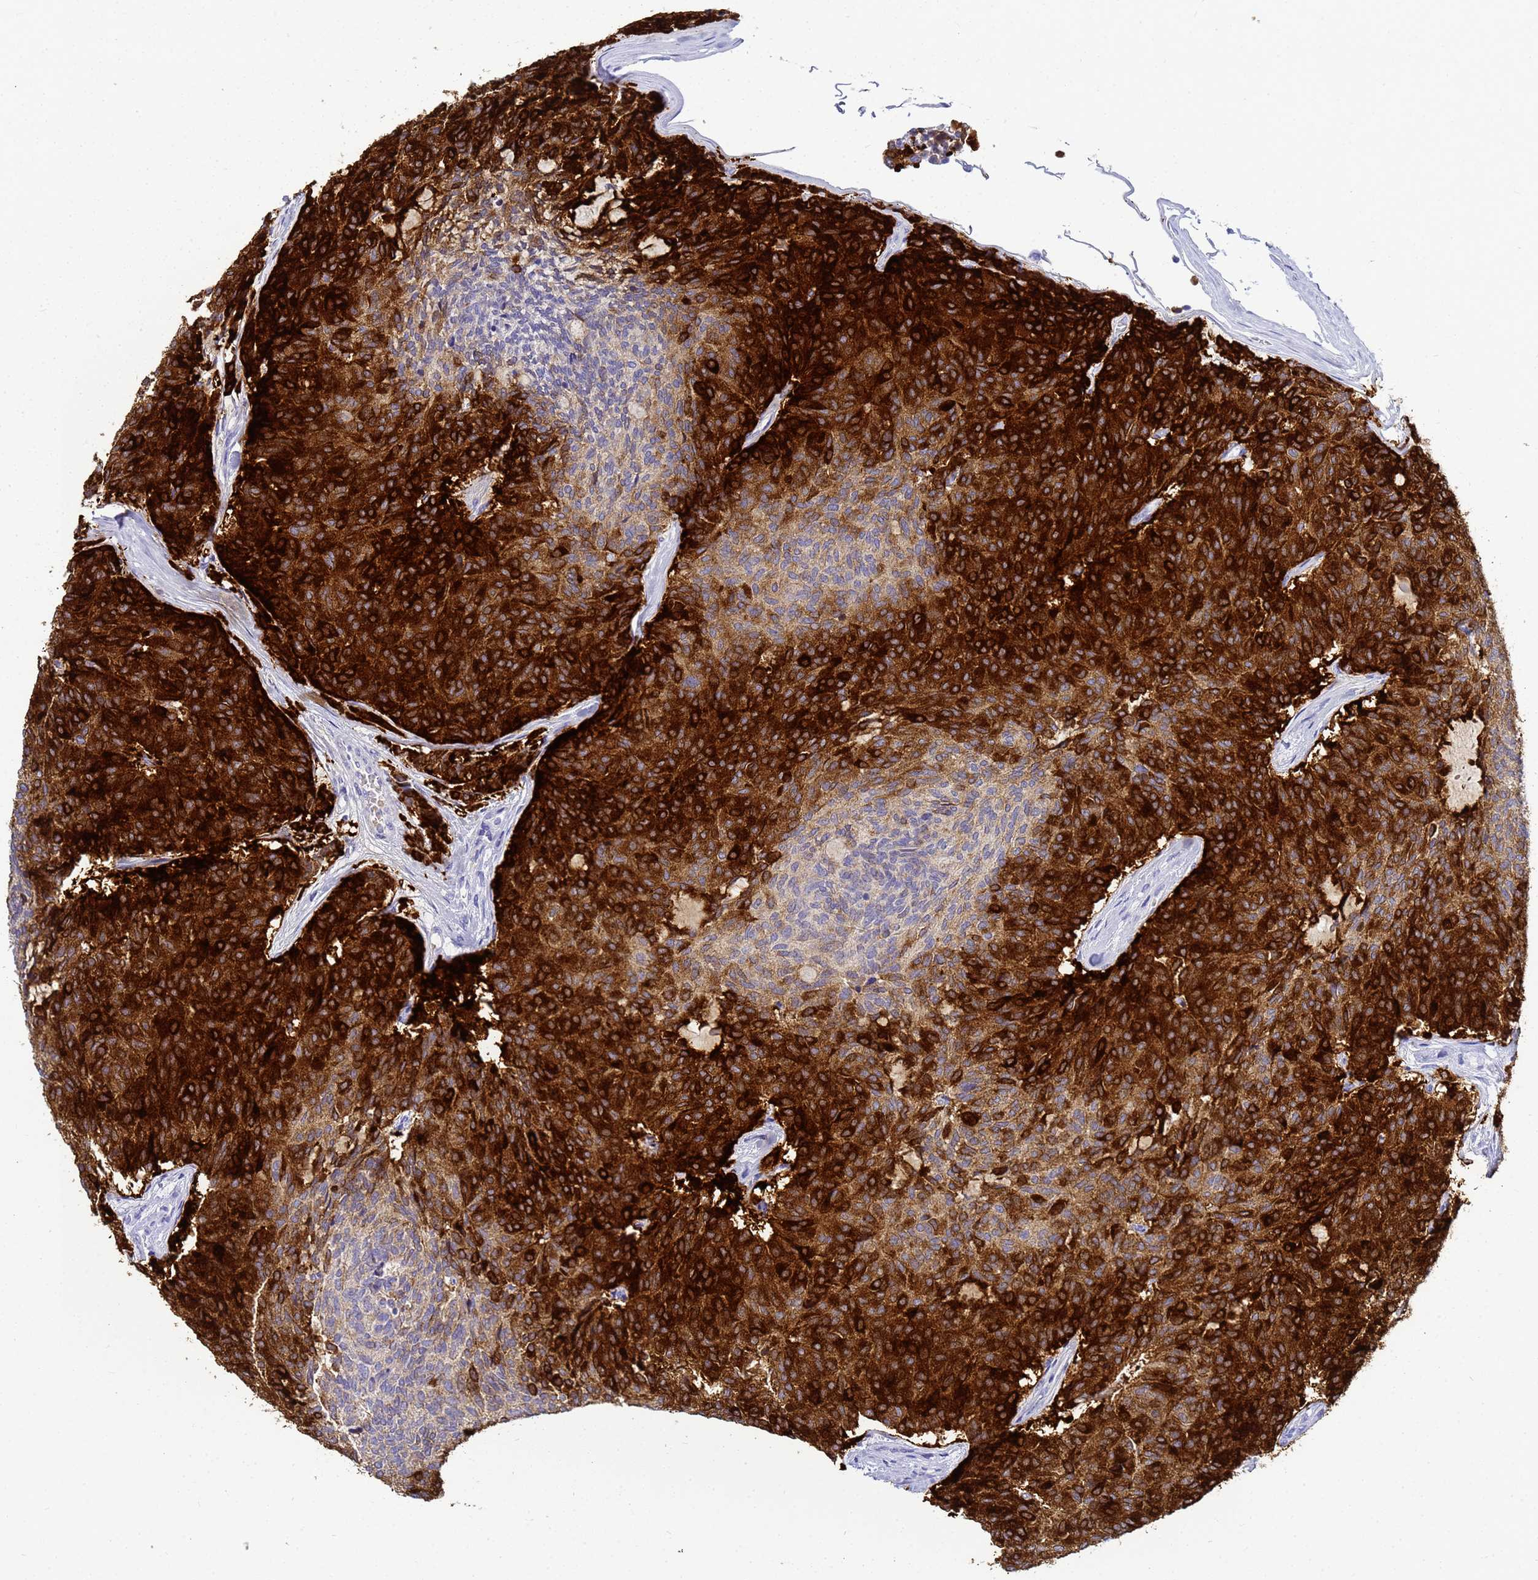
{"staining": {"intensity": "strong", "quantity": "25%-75%", "location": "cytoplasmic/membranous"}, "tissue": "carcinoid", "cell_type": "Tumor cells", "image_type": "cancer", "snomed": [{"axis": "morphology", "description": "Carcinoid, malignant, NOS"}, {"axis": "topography", "description": "Pancreas"}], "caption": "Immunohistochemistry staining of carcinoid (malignant), which displays high levels of strong cytoplasmic/membranous expression in about 25%-75% of tumor cells indicating strong cytoplasmic/membranous protein staining. The staining was performed using DAB (3,3'-diaminobenzidine) (brown) for protein detection and nuclei were counterstained in hematoxylin (blue).", "gene": "CKB", "patient": {"sex": "female", "age": 54}}